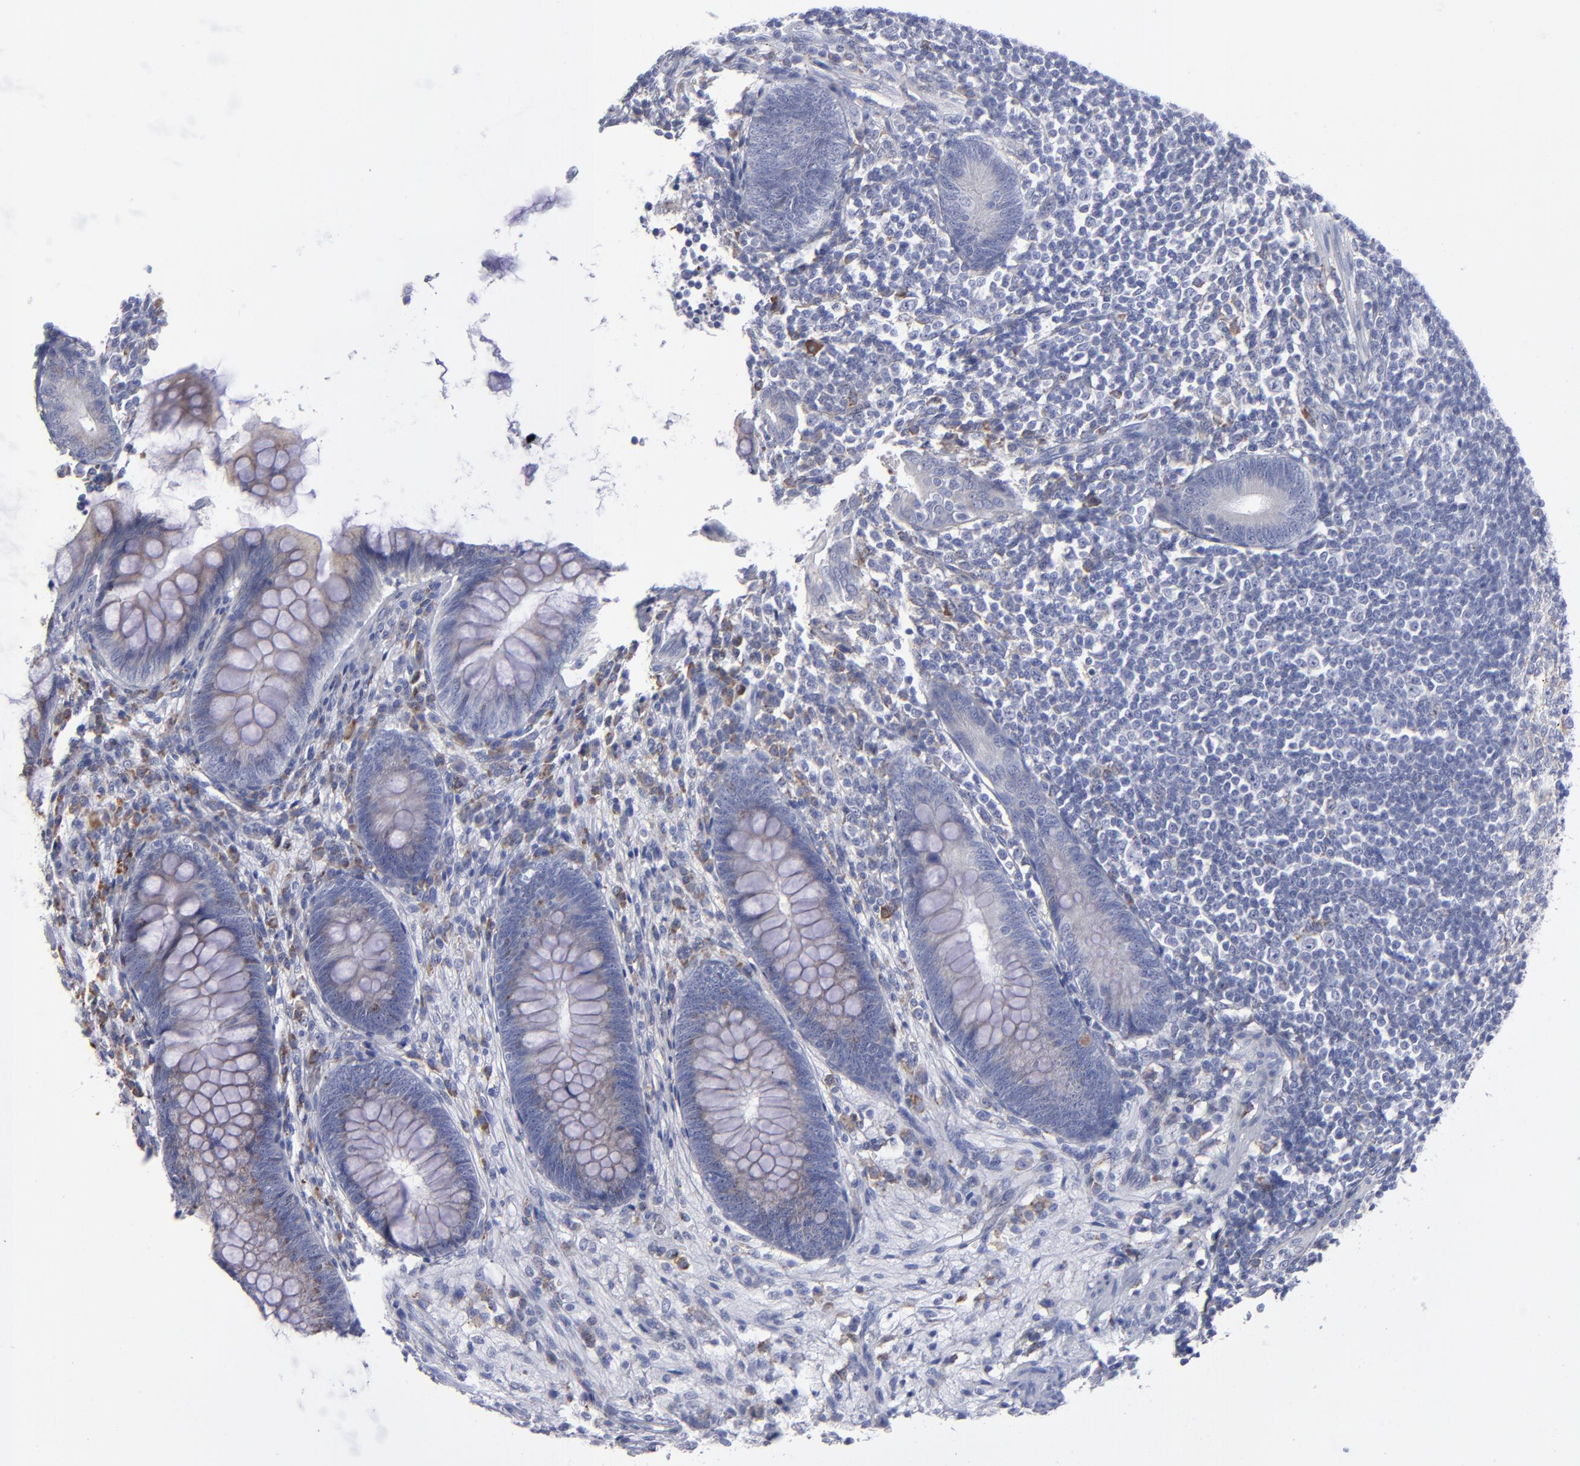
{"staining": {"intensity": "weak", "quantity": "<25%", "location": "cytoplasmic/membranous"}, "tissue": "appendix", "cell_type": "Glandular cells", "image_type": "normal", "snomed": [{"axis": "morphology", "description": "Normal tissue, NOS"}, {"axis": "topography", "description": "Appendix"}], "caption": "A high-resolution image shows IHC staining of unremarkable appendix, which exhibits no significant staining in glandular cells.", "gene": "MFGE8", "patient": {"sex": "female", "age": 66}}